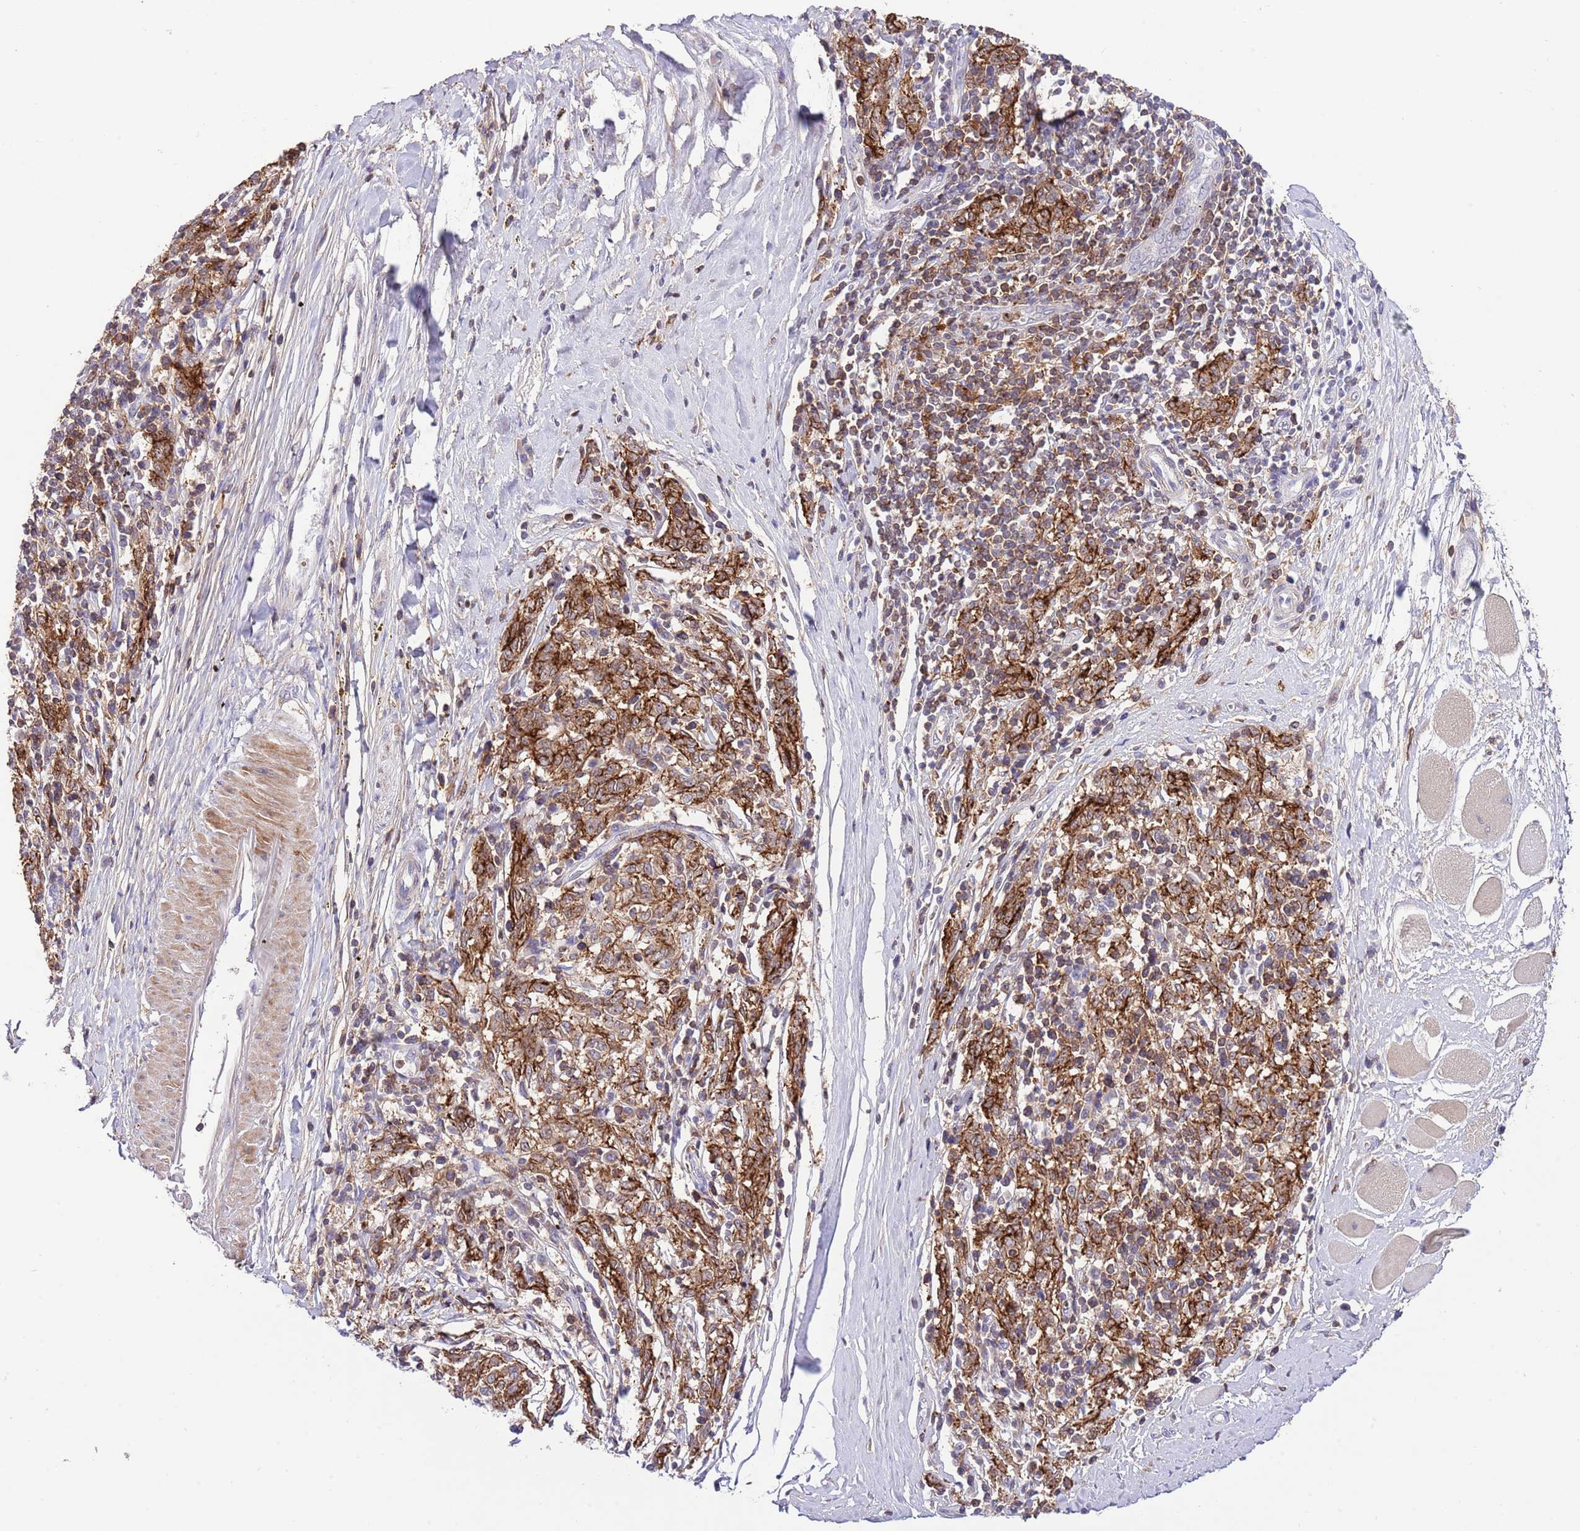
{"staining": {"intensity": "moderate", "quantity": ">75%", "location": "cytoplasmic/membranous"}, "tissue": "melanoma", "cell_type": "Tumor cells", "image_type": "cancer", "snomed": [{"axis": "morphology", "description": "Malignant melanoma, NOS"}, {"axis": "topography", "description": "Skin"}], "caption": "Melanoma stained with a brown dye shows moderate cytoplasmic/membranous positive staining in about >75% of tumor cells.", "gene": "EFHD1", "patient": {"sex": "female", "age": 72}}